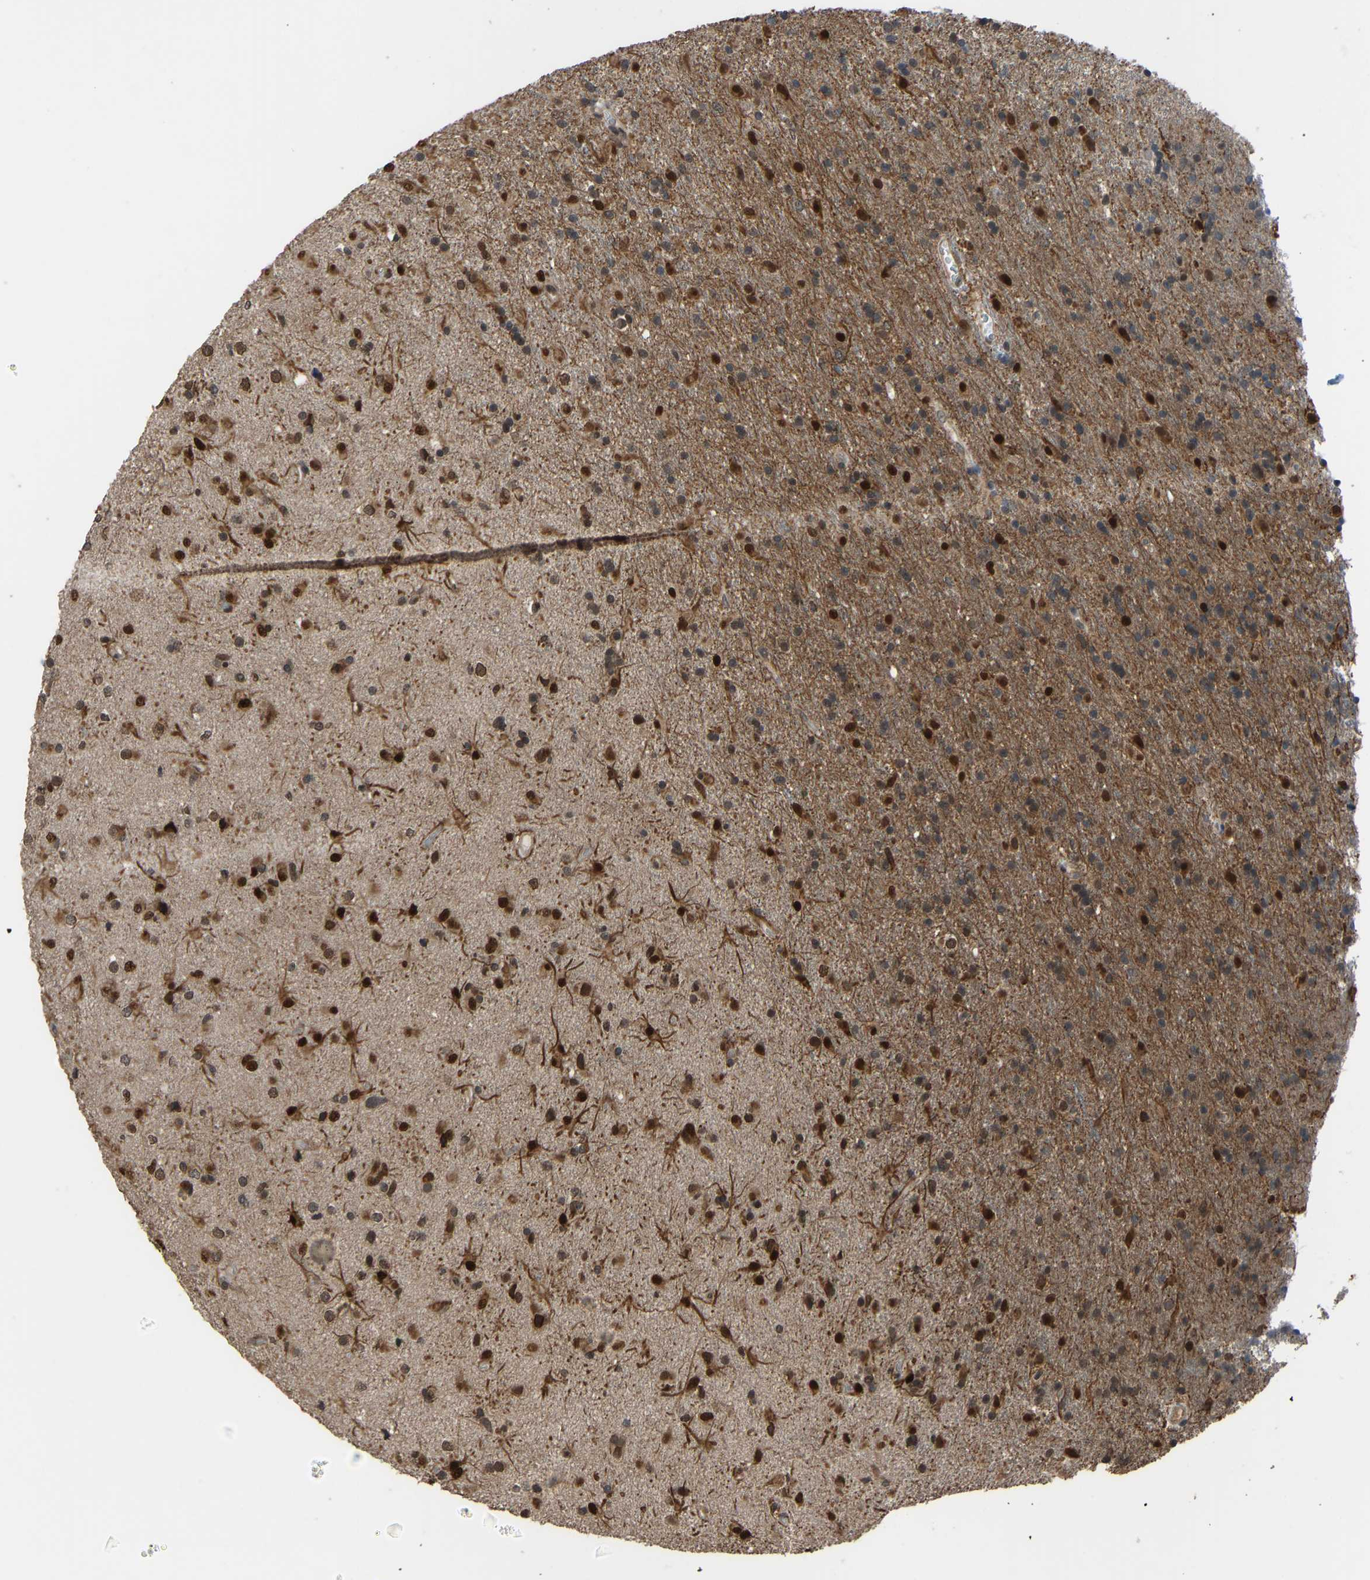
{"staining": {"intensity": "strong", "quantity": "25%-75%", "location": "cytoplasmic/membranous,nuclear"}, "tissue": "glioma", "cell_type": "Tumor cells", "image_type": "cancer", "snomed": [{"axis": "morphology", "description": "Glioma, malignant, Low grade"}, {"axis": "topography", "description": "Brain"}], "caption": "A brown stain highlights strong cytoplasmic/membranous and nuclear expression of a protein in low-grade glioma (malignant) tumor cells. The protein is shown in brown color, while the nuclei are stained blue.", "gene": "KPNA6", "patient": {"sex": "male", "age": 65}}